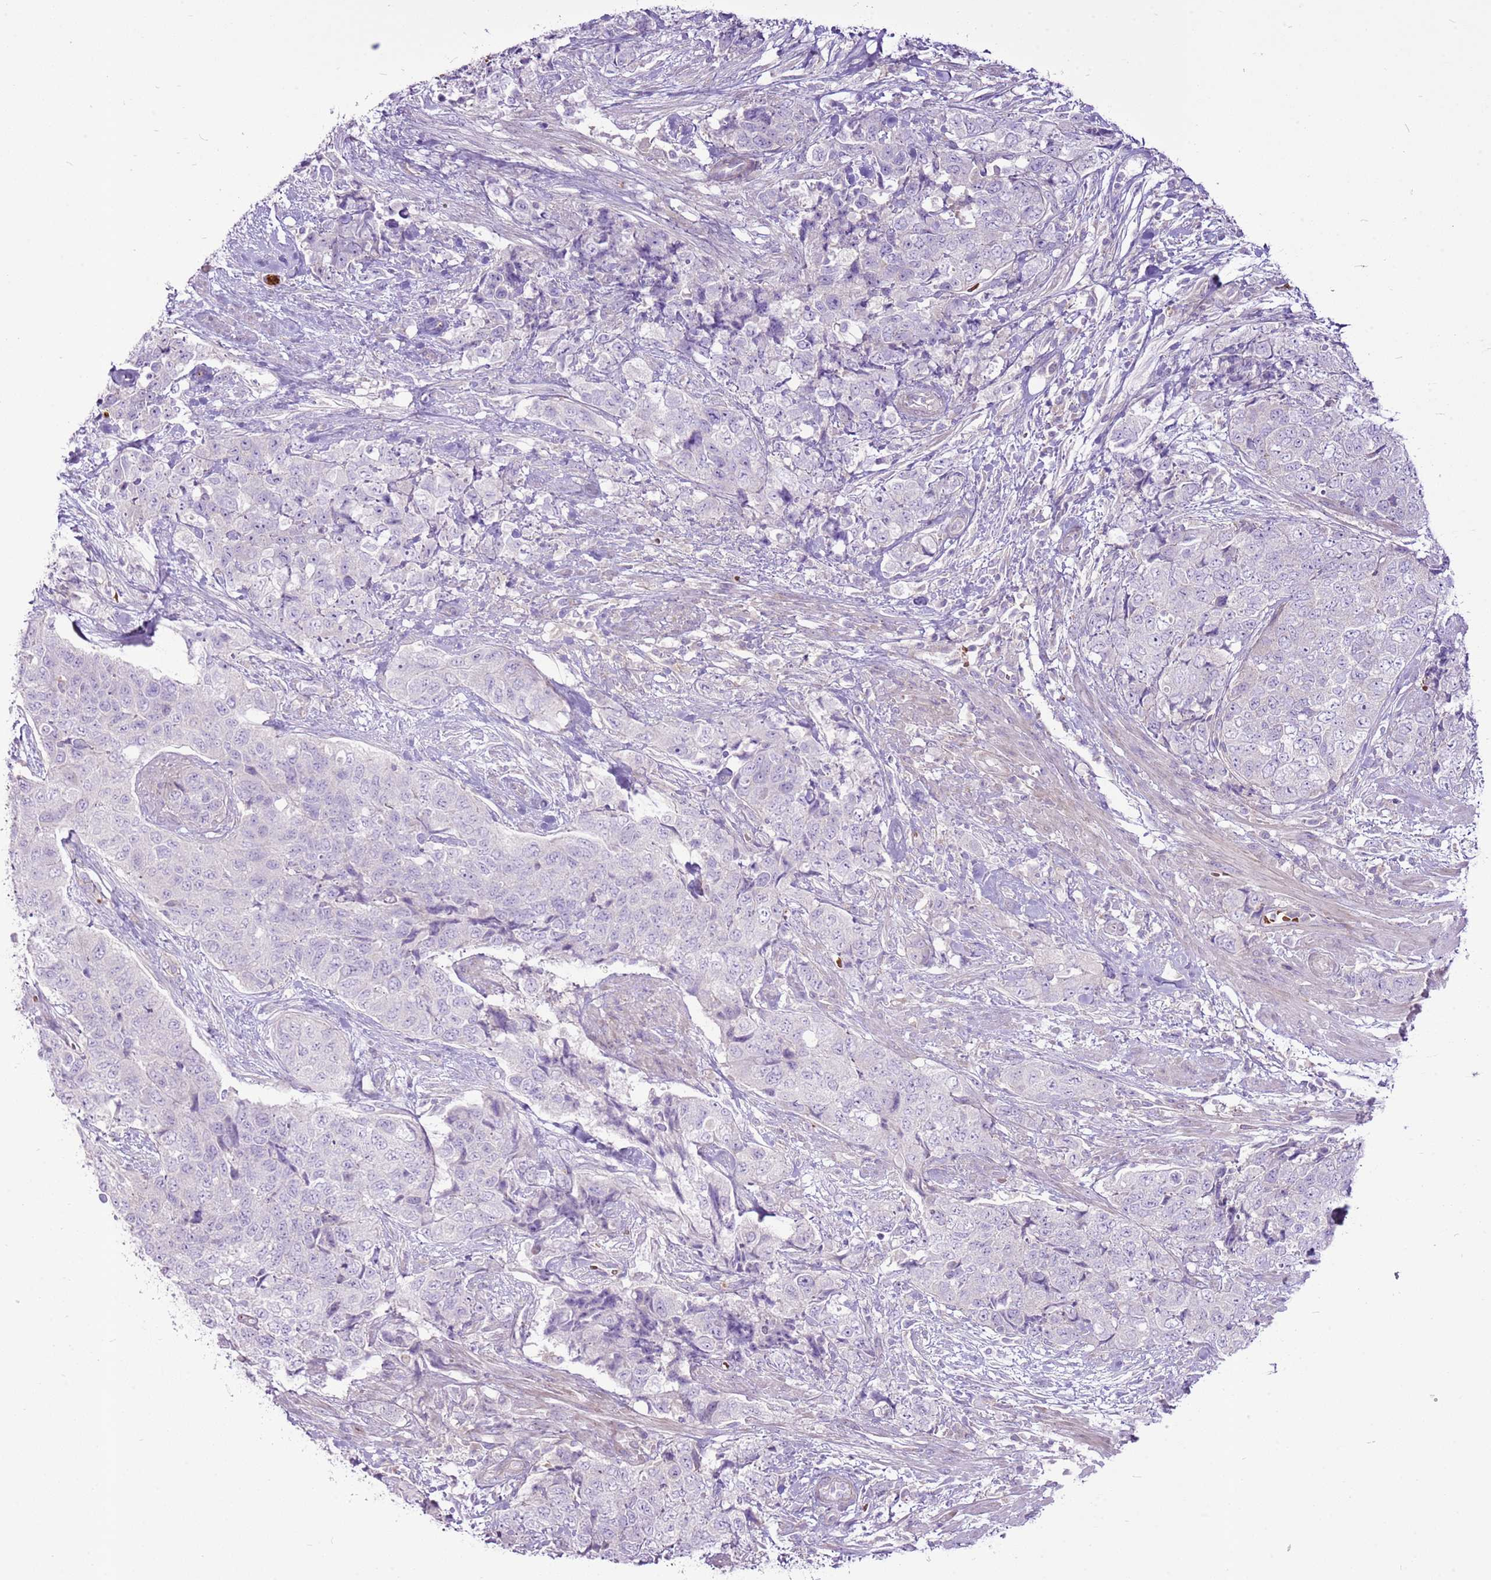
{"staining": {"intensity": "negative", "quantity": "none", "location": "none"}, "tissue": "urothelial cancer", "cell_type": "Tumor cells", "image_type": "cancer", "snomed": [{"axis": "morphology", "description": "Urothelial carcinoma, High grade"}, {"axis": "topography", "description": "Urinary bladder"}], "caption": "The immunohistochemistry photomicrograph has no significant expression in tumor cells of urothelial carcinoma (high-grade) tissue.", "gene": "CHAC2", "patient": {"sex": "female", "age": 78}}